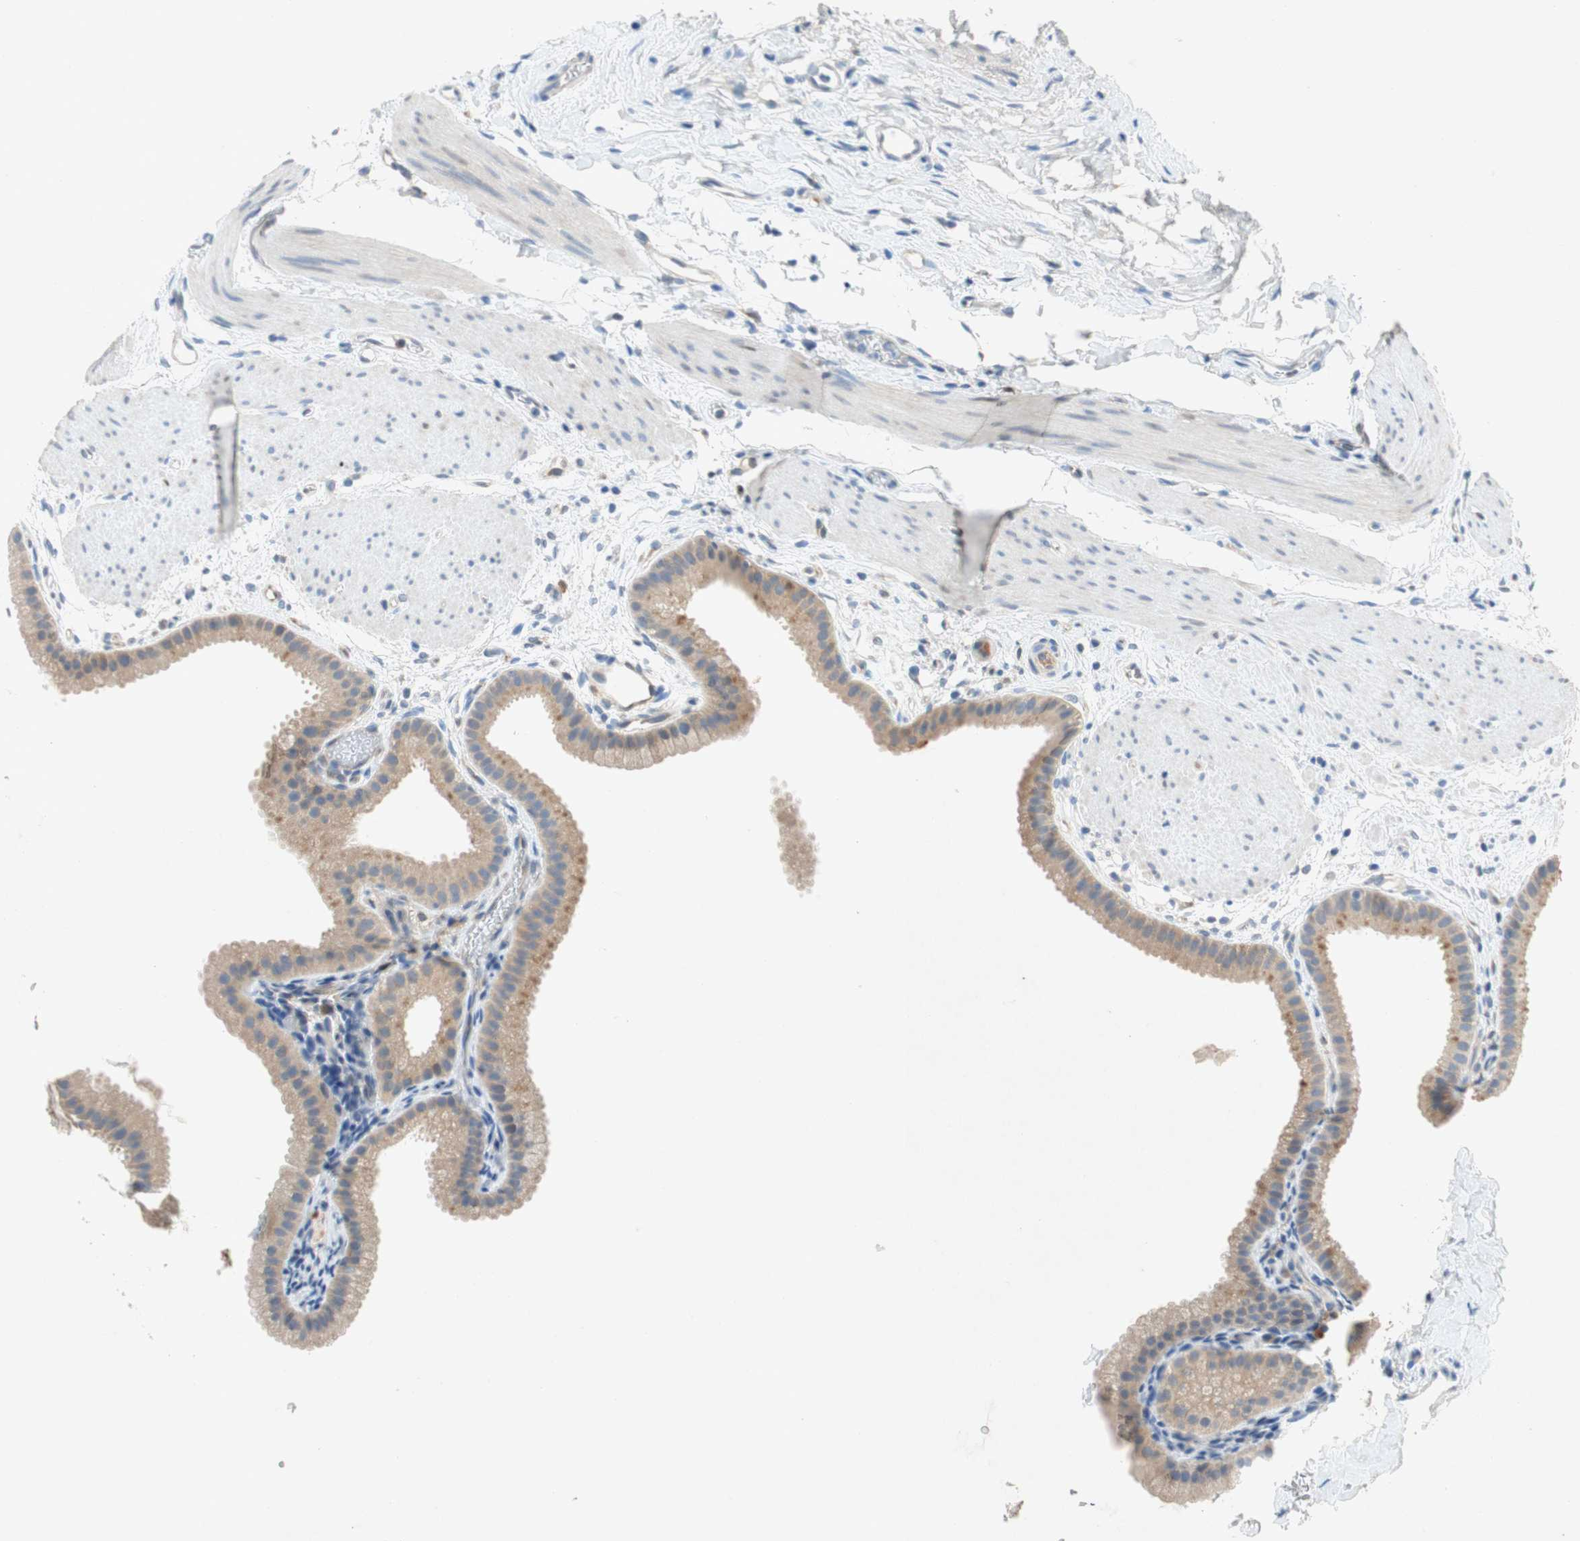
{"staining": {"intensity": "weak", "quantity": ">75%", "location": "cytoplasmic/membranous"}, "tissue": "gallbladder", "cell_type": "Glandular cells", "image_type": "normal", "snomed": [{"axis": "morphology", "description": "Normal tissue, NOS"}, {"axis": "topography", "description": "Gallbladder"}], "caption": "DAB (3,3'-diaminobenzidine) immunohistochemical staining of normal human gallbladder displays weak cytoplasmic/membranous protein staining in about >75% of glandular cells. Immunohistochemistry (ihc) stains the protein of interest in brown and the nuclei are stained blue.", "gene": "RELB", "patient": {"sex": "female", "age": 64}}